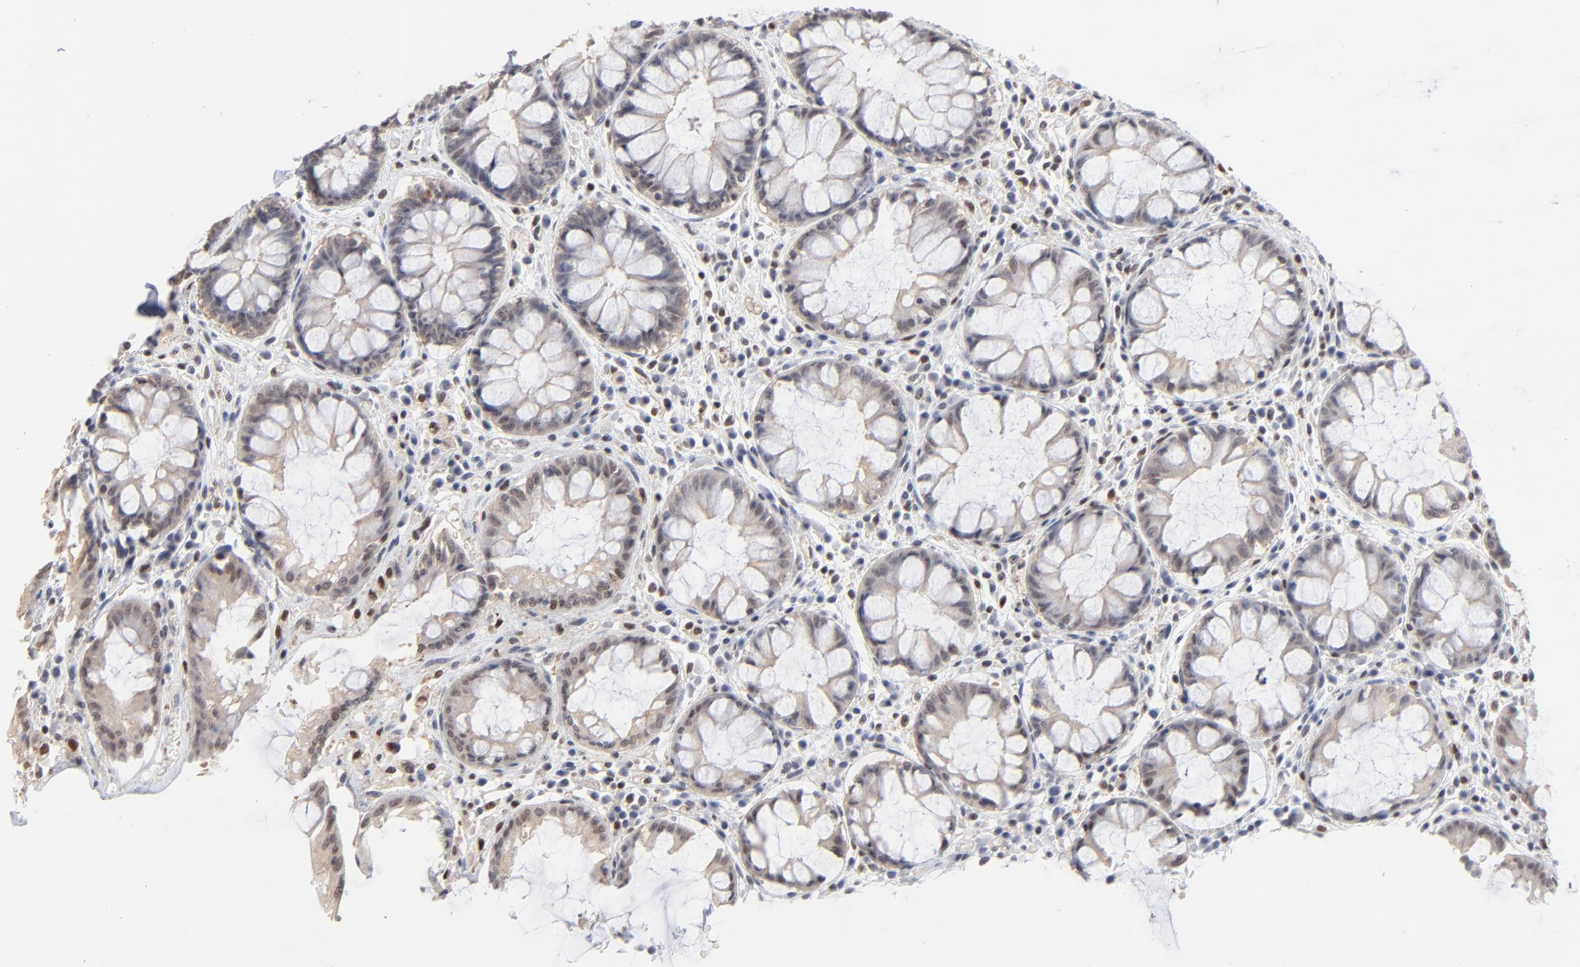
{"staining": {"intensity": "weak", "quantity": "<25%", "location": "nuclear"}, "tissue": "rectum", "cell_type": "Glandular cells", "image_type": "normal", "snomed": [{"axis": "morphology", "description": "Normal tissue, NOS"}, {"axis": "topography", "description": "Rectum"}], "caption": "IHC photomicrograph of normal rectum: rectum stained with DAB (3,3'-diaminobenzidine) exhibits no significant protein expression in glandular cells.", "gene": "MAX", "patient": {"sex": "female", "age": 46}}